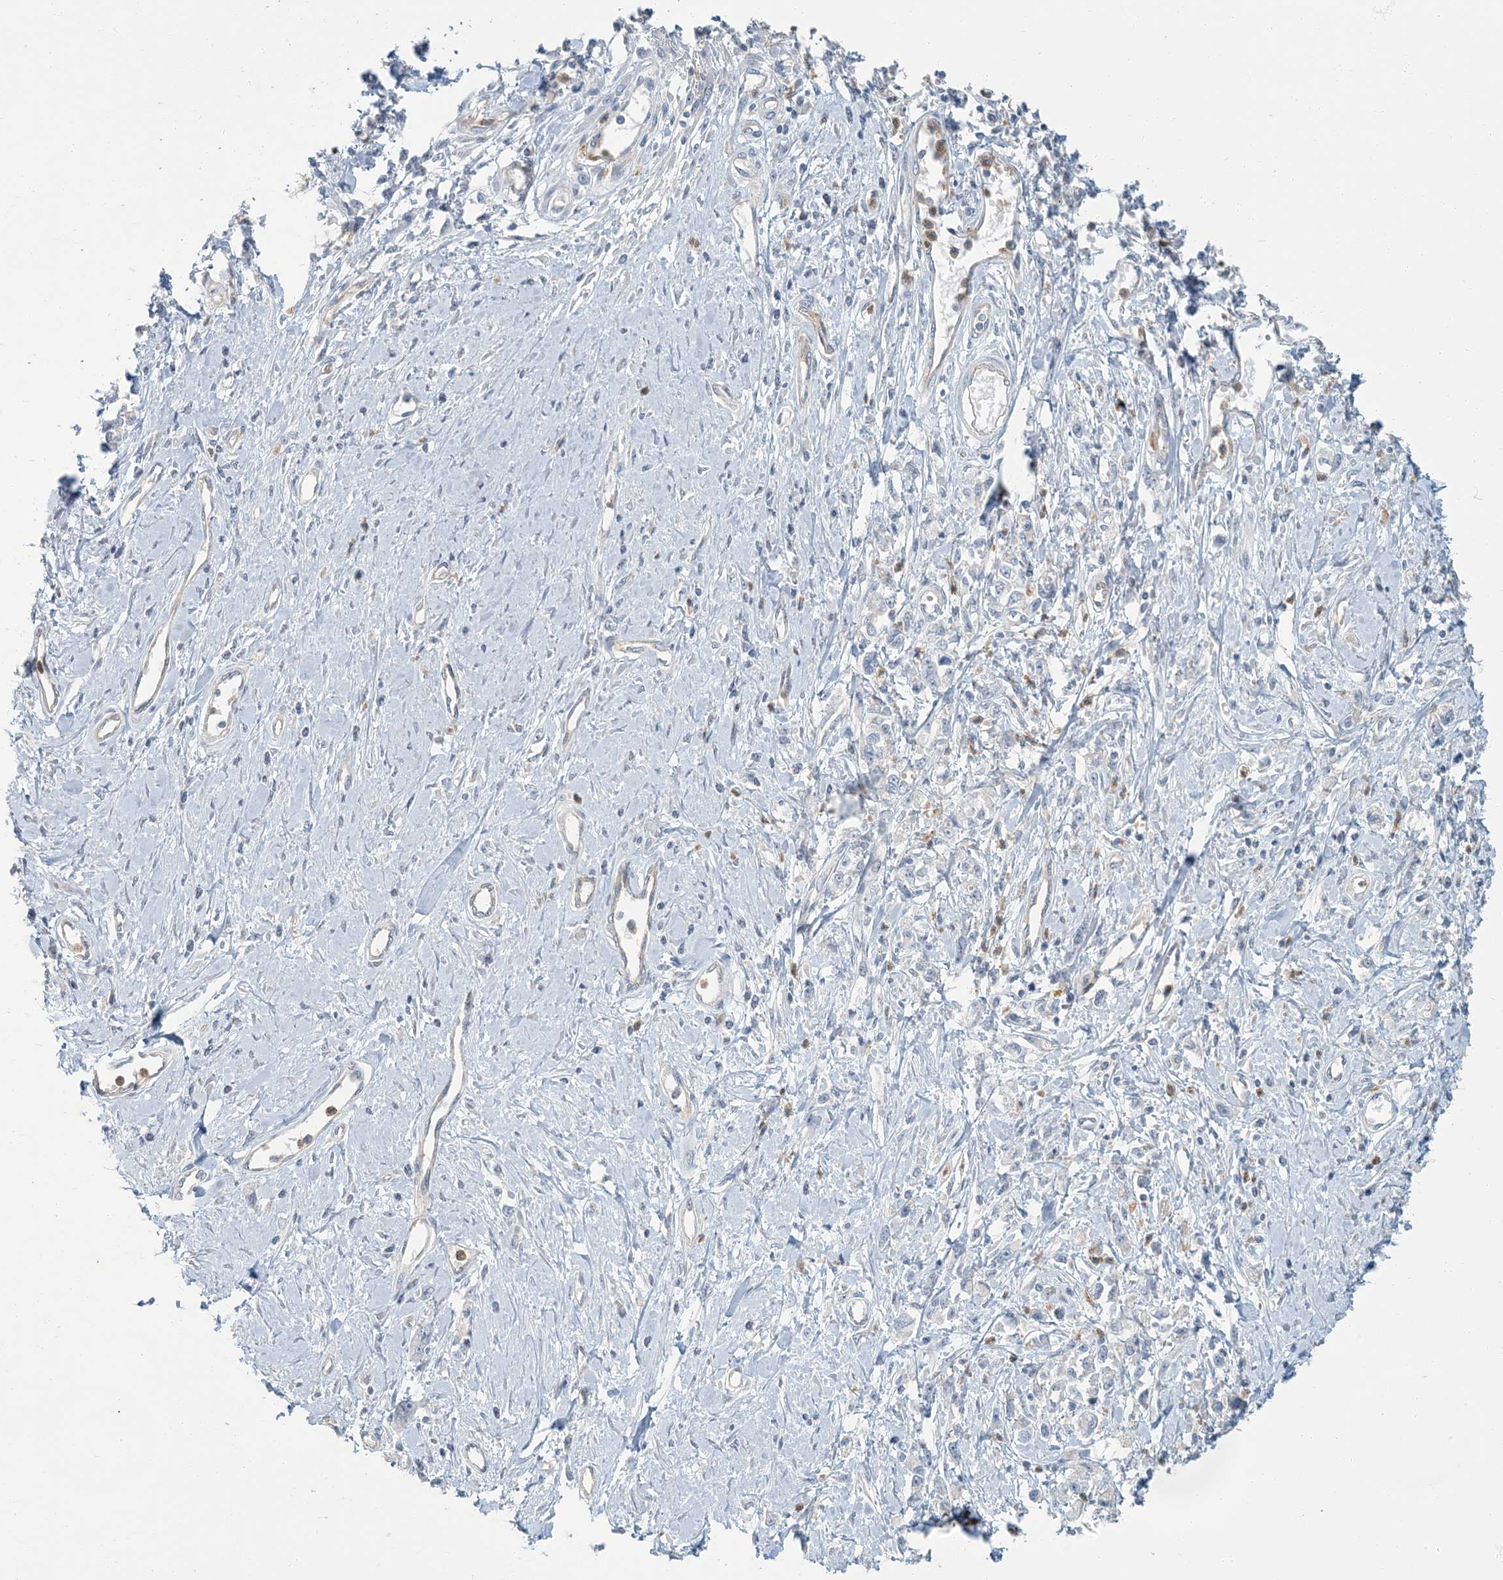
{"staining": {"intensity": "negative", "quantity": "none", "location": "none"}, "tissue": "stomach cancer", "cell_type": "Tumor cells", "image_type": "cancer", "snomed": [{"axis": "morphology", "description": "Adenocarcinoma, NOS"}, {"axis": "topography", "description": "Stomach"}], "caption": "This is an IHC micrograph of stomach cancer (adenocarcinoma). There is no positivity in tumor cells.", "gene": "EPHA4", "patient": {"sex": "female", "age": 76}}